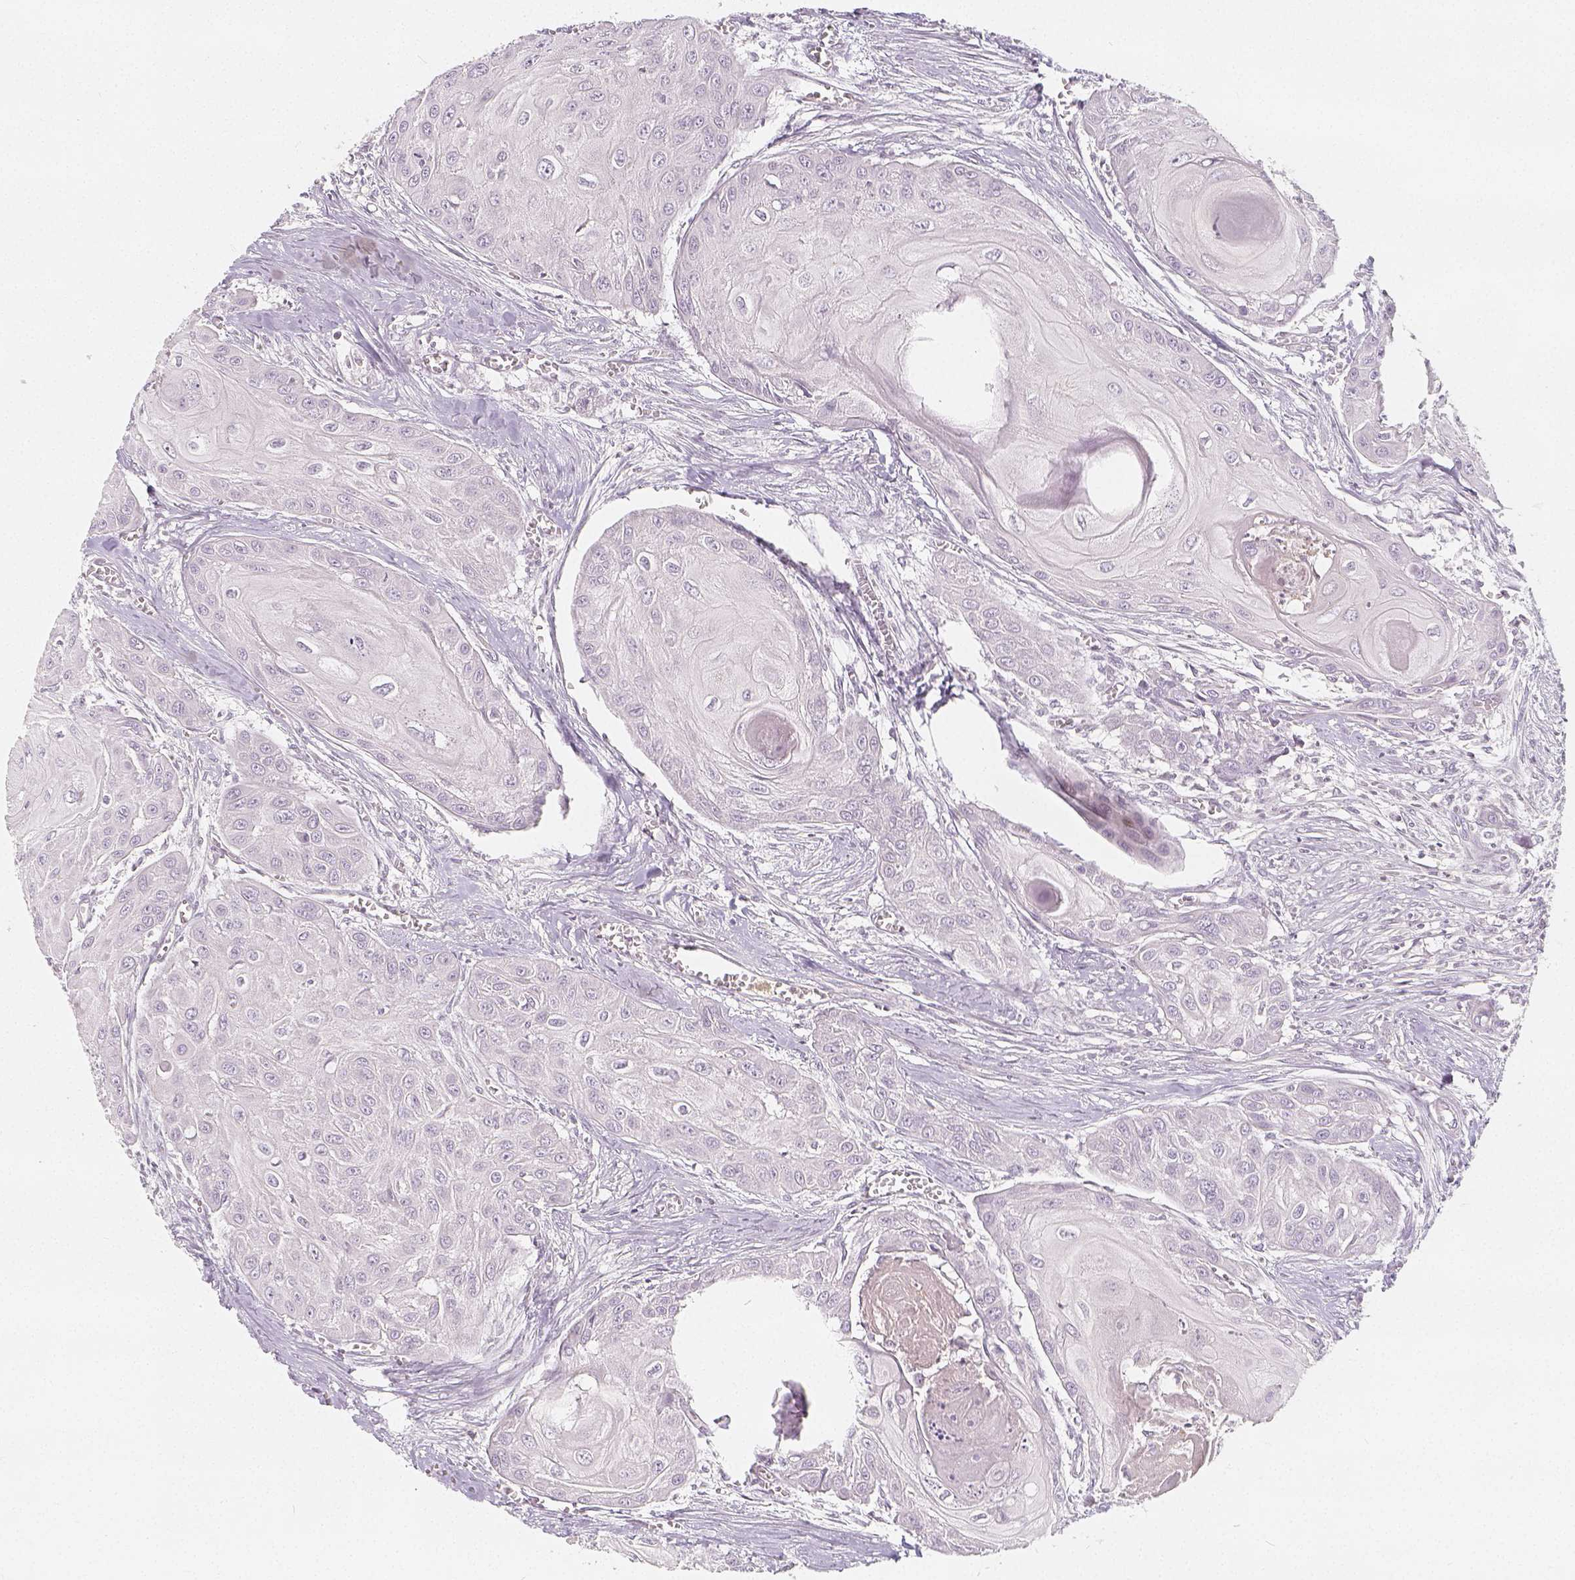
{"staining": {"intensity": "negative", "quantity": "none", "location": "none"}, "tissue": "head and neck cancer", "cell_type": "Tumor cells", "image_type": "cancer", "snomed": [{"axis": "morphology", "description": "Squamous cell carcinoma, NOS"}, {"axis": "topography", "description": "Oral tissue"}, {"axis": "topography", "description": "Head-Neck"}], "caption": "There is no significant staining in tumor cells of head and neck squamous cell carcinoma. (Brightfield microscopy of DAB immunohistochemistry at high magnification).", "gene": "PTPRJ", "patient": {"sex": "male", "age": 71}}